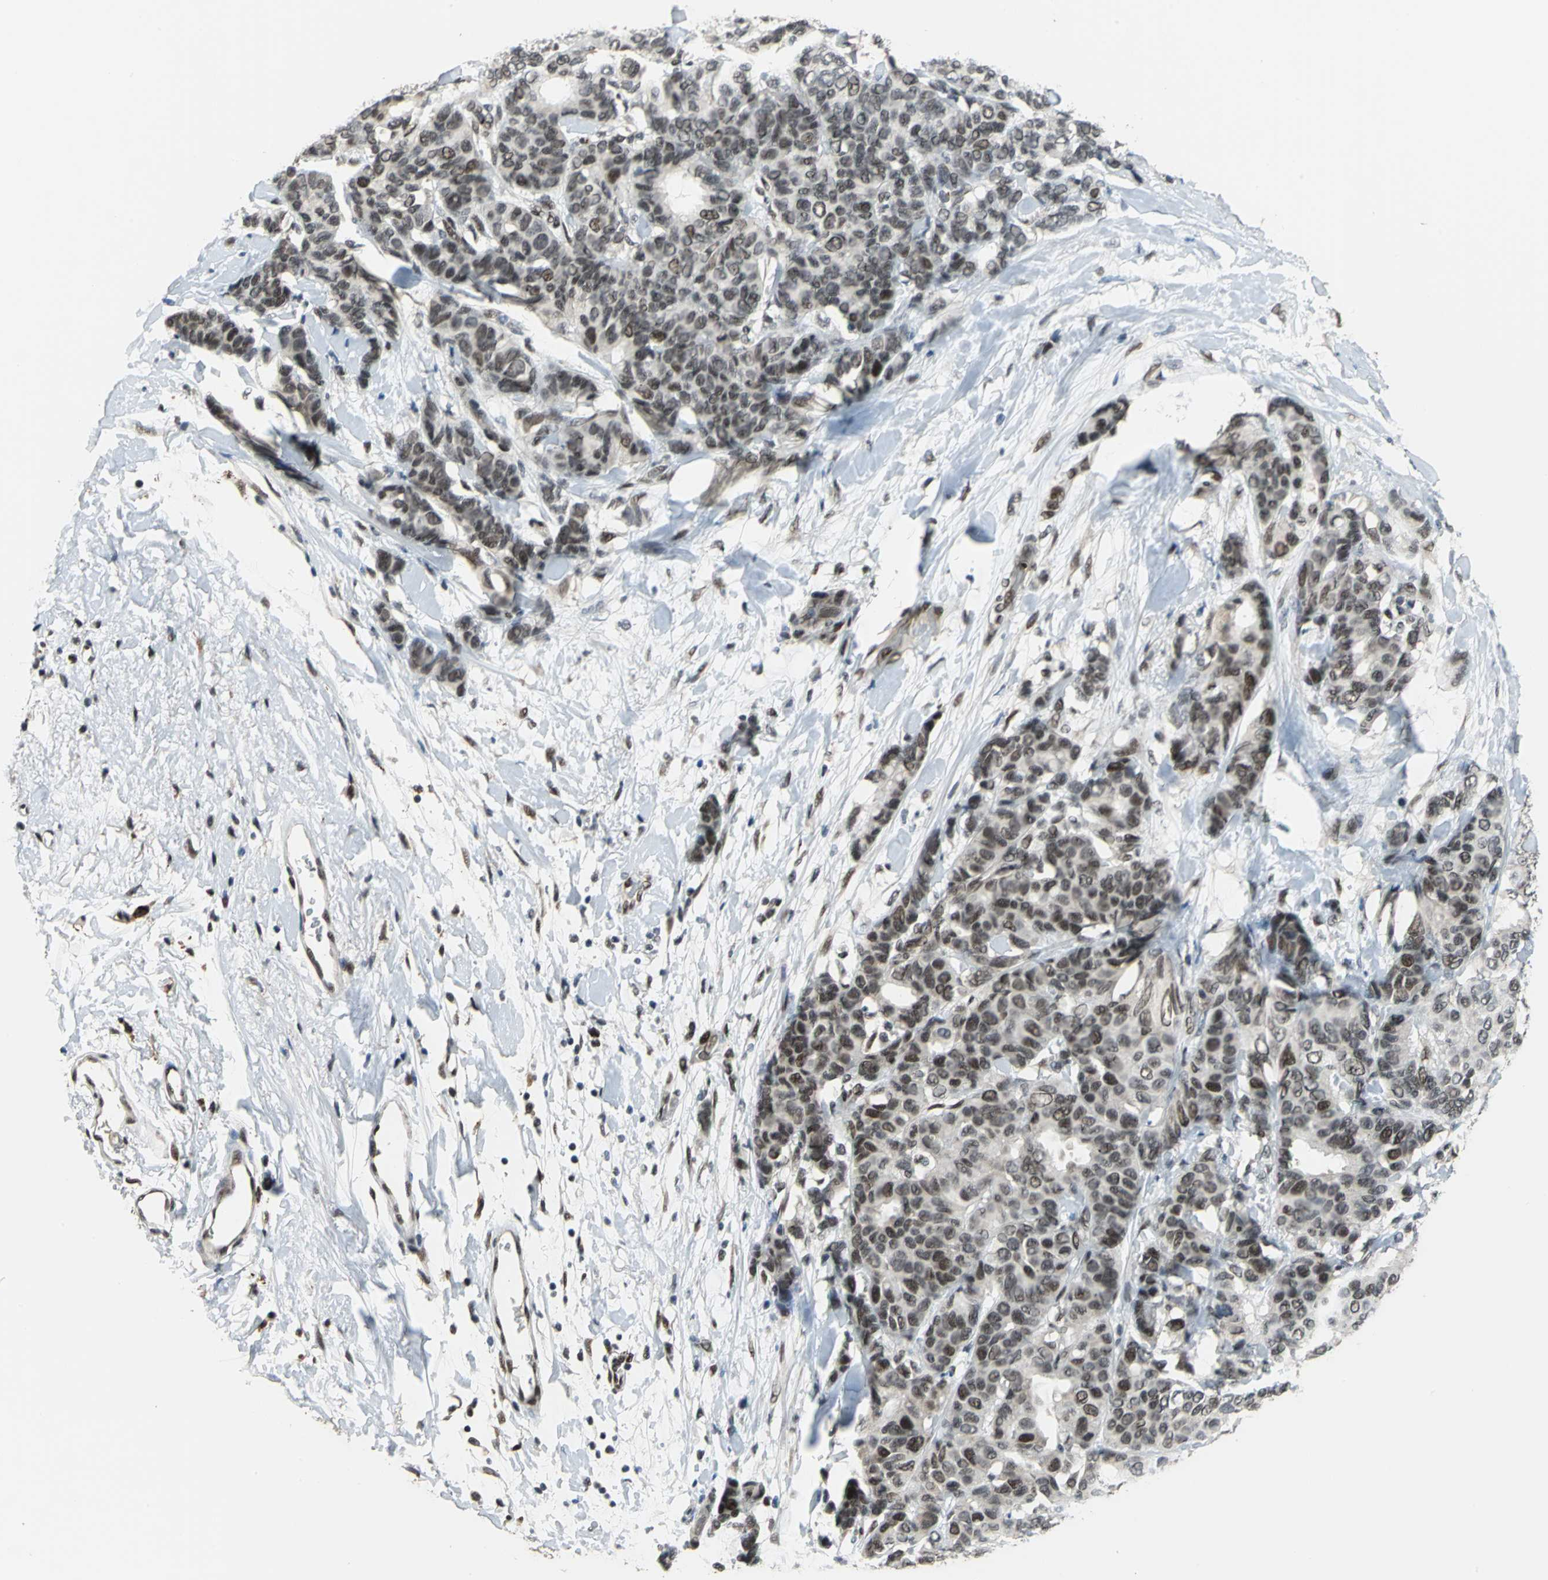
{"staining": {"intensity": "weak", "quantity": "25%-75%", "location": "nuclear"}, "tissue": "breast cancer", "cell_type": "Tumor cells", "image_type": "cancer", "snomed": [{"axis": "morphology", "description": "Duct carcinoma"}, {"axis": "topography", "description": "Breast"}], "caption": "A high-resolution image shows IHC staining of infiltrating ductal carcinoma (breast), which reveals weak nuclear expression in about 25%-75% of tumor cells. The protein is stained brown, and the nuclei are stained in blue (DAB (3,3'-diaminobenzidine) IHC with brightfield microscopy, high magnification).", "gene": "ELF2", "patient": {"sex": "female", "age": 87}}